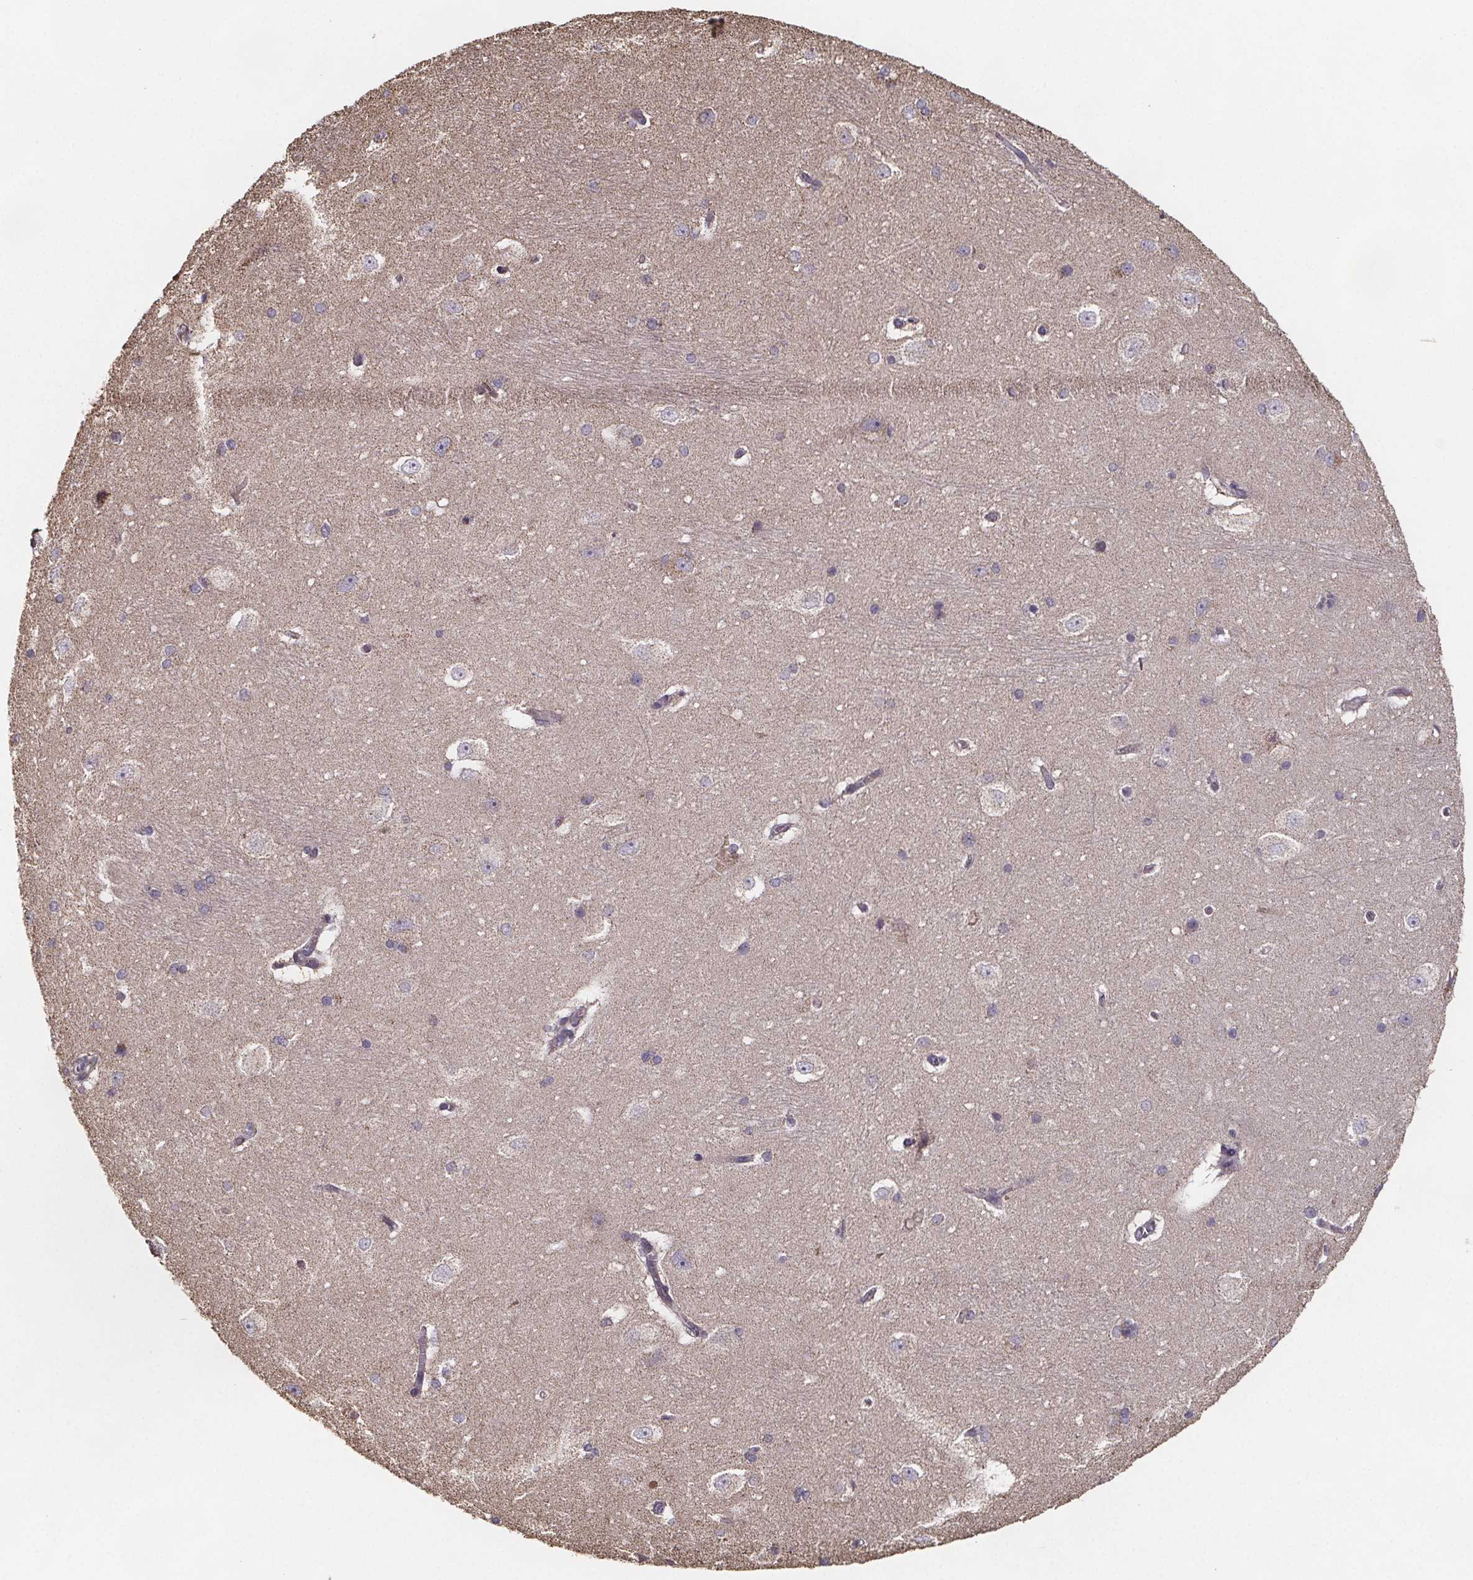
{"staining": {"intensity": "negative", "quantity": "none", "location": "none"}, "tissue": "hippocampus", "cell_type": "Glial cells", "image_type": "normal", "snomed": [{"axis": "morphology", "description": "Normal tissue, NOS"}, {"axis": "topography", "description": "Cerebral cortex"}, {"axis": "topography", "description": "Hippocampus"}], "caption": "An image of hippocampus stained for a protein shows no brown staining in glial cells.", "gene": "SLC35D2", "patient": {"sex": "female", "age": 19}}